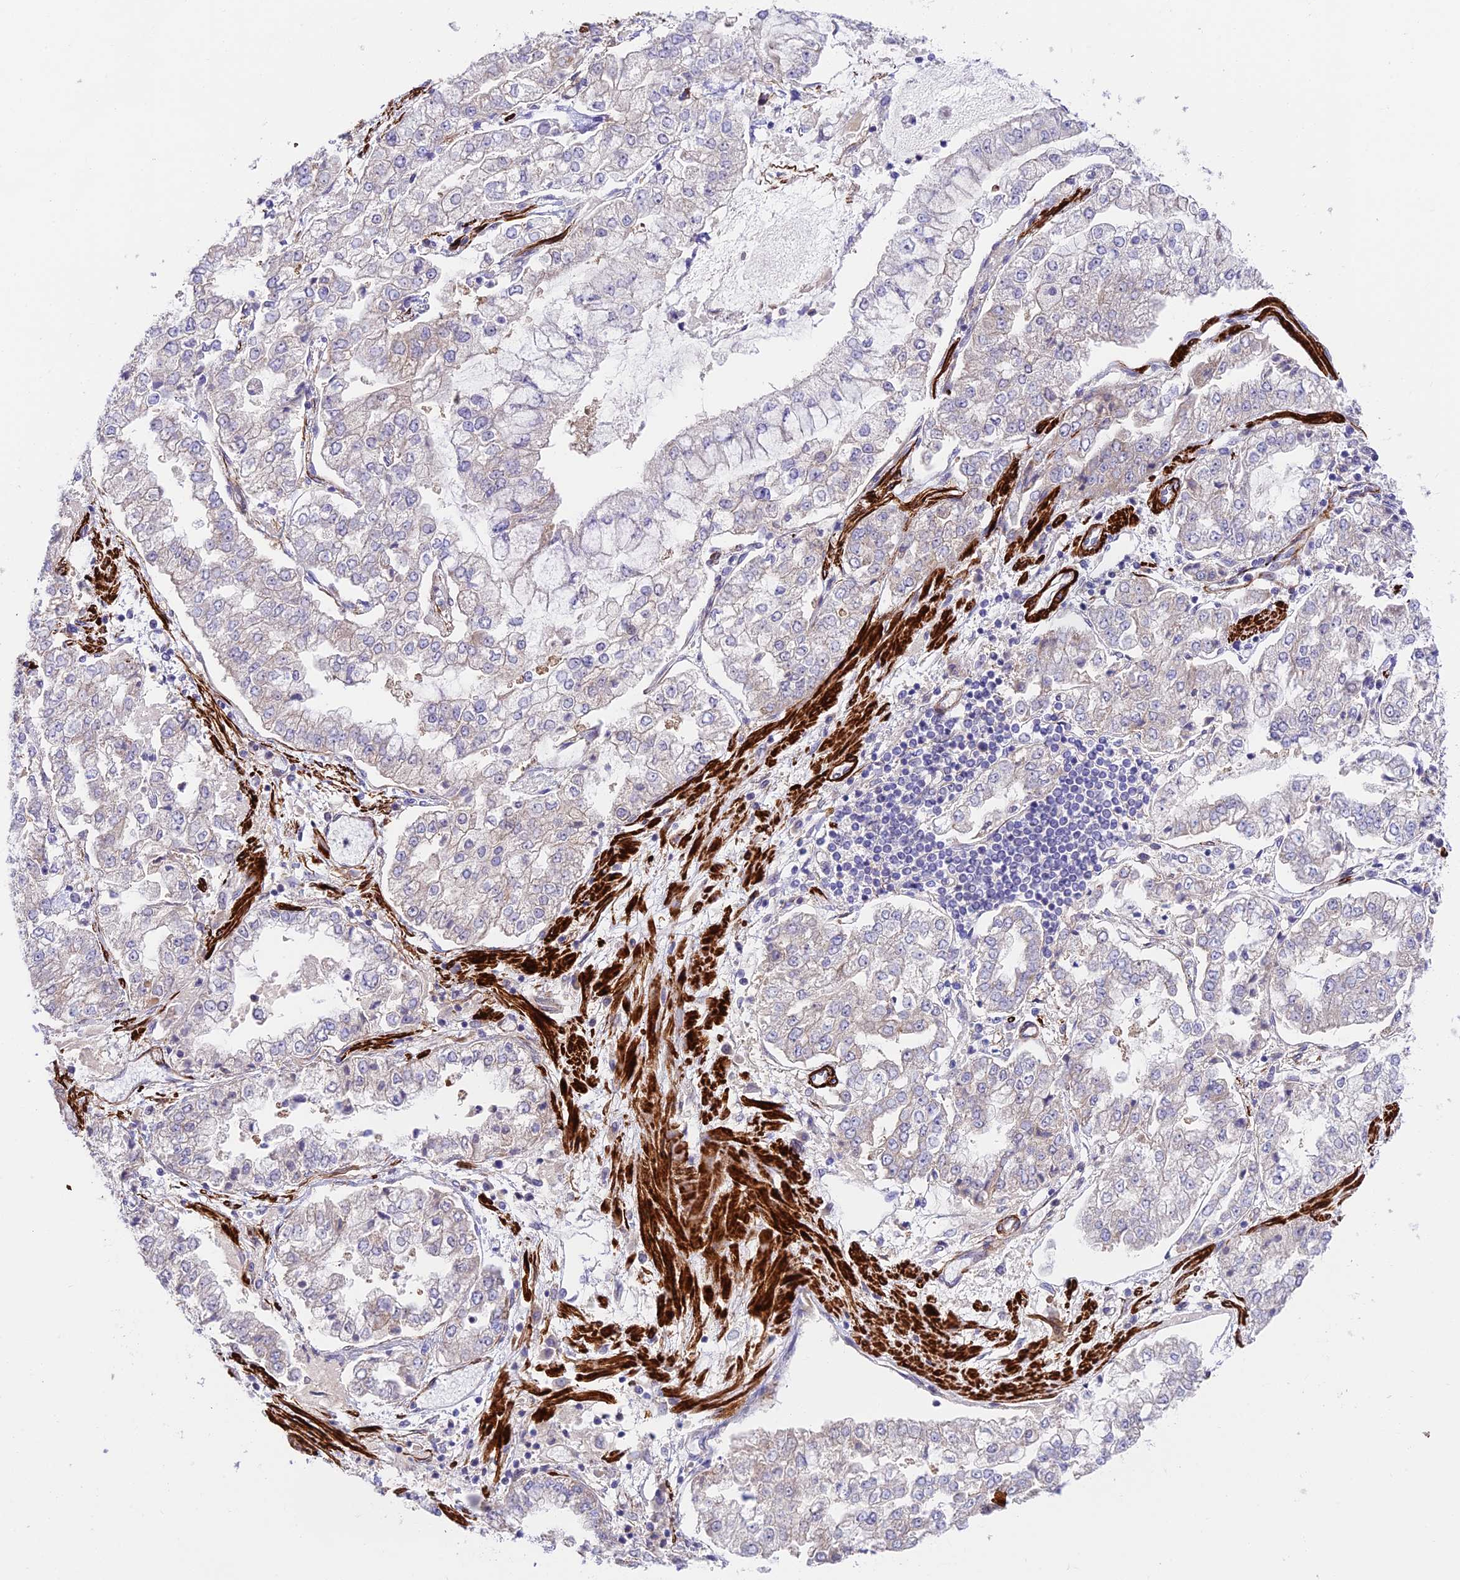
{"staining": {"intensity": "negative", "quantity": "none", "location": "none"}, "tissue": "stomach cancer", "cell_type": "Tumor cells", "image_type": "cancer", "snomed": [{"axis": "morphology", "description": "Adenocarcinoma, NOS"}, {"axis": "topography", "description": "Stomach"}], "caption": "Stomach cancer stained for a protein using IHC exhibits no expression tumor cells.", "gene": "ANKRD50", "patient": {"sex": "male", "age": 76}}